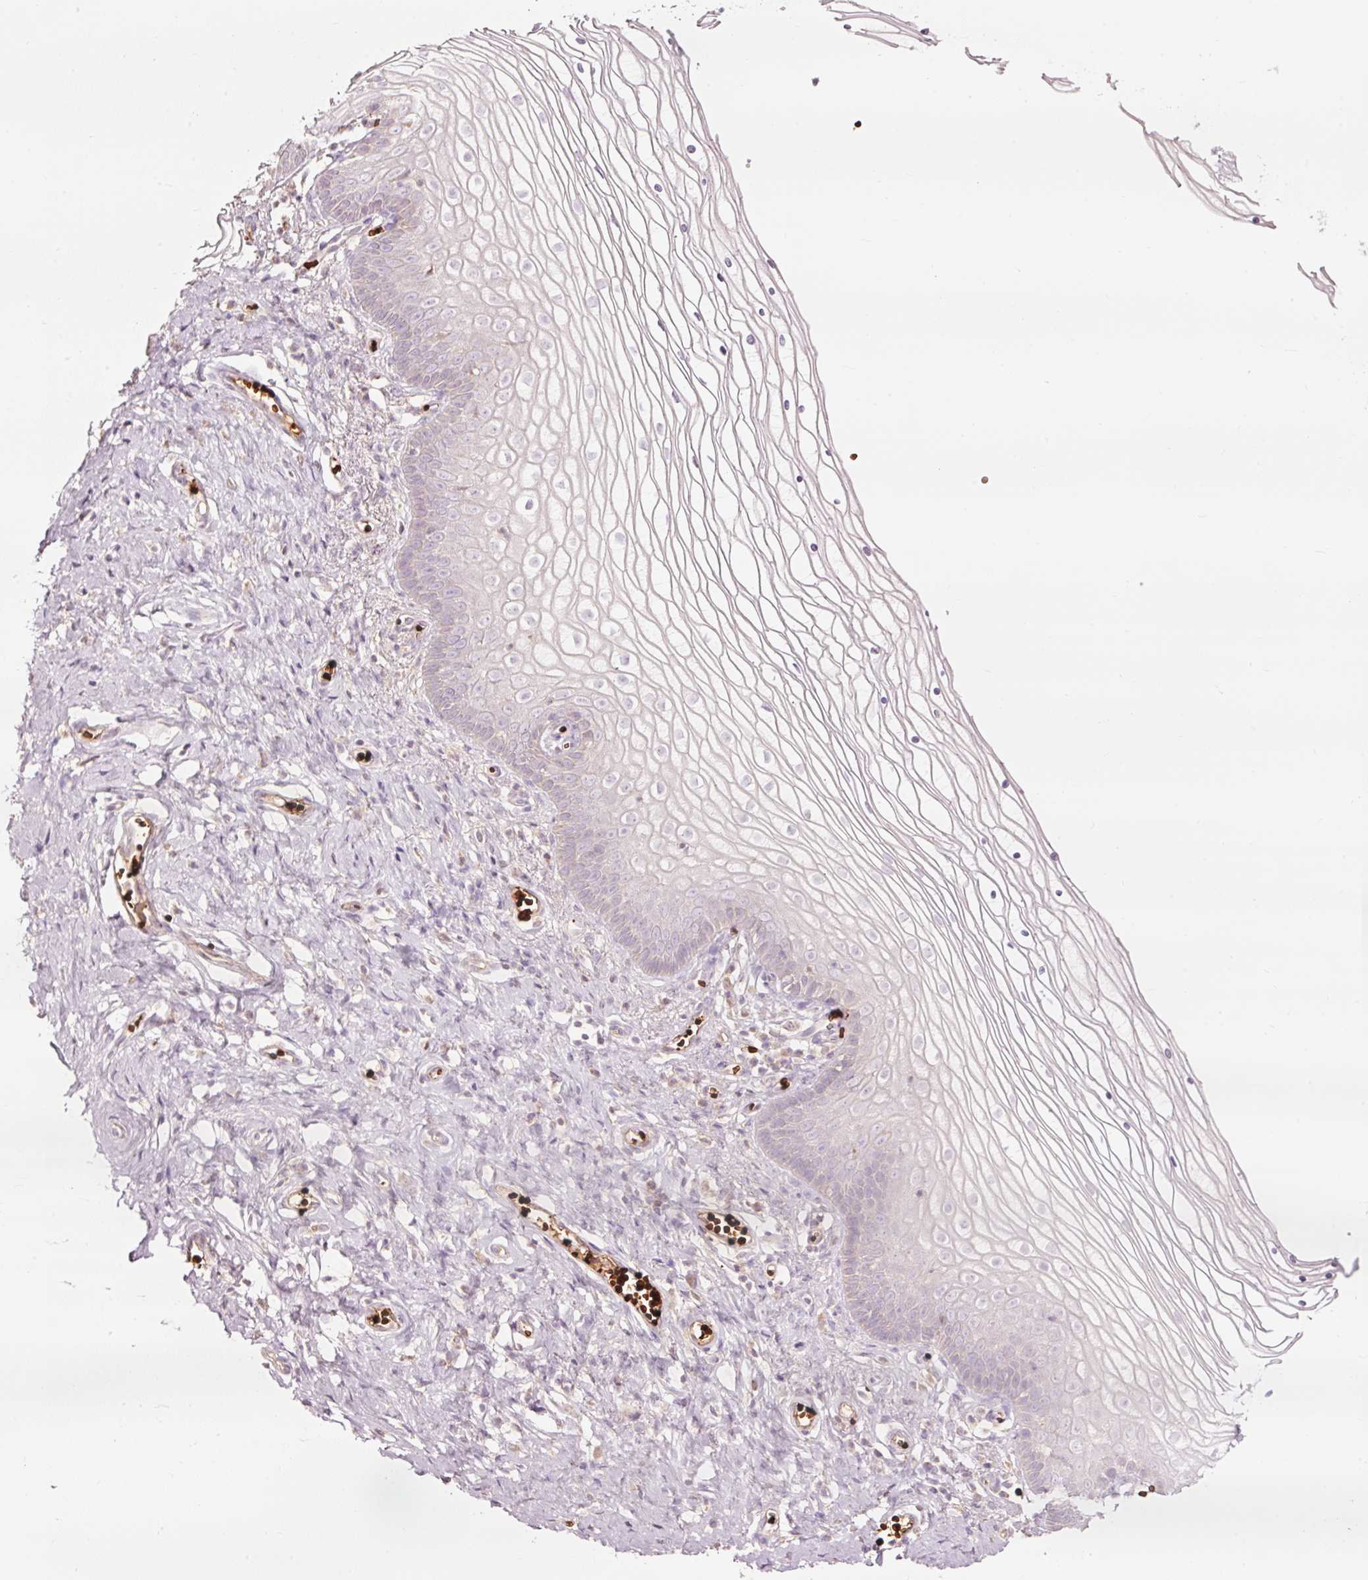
{"staining": {"intensity": "negative", "quantity": "none", "location": "none"}, "tissue": "vagina", "cell_type": "Squamous epithelial cells", "image_type": "normal", "snomed": [{"axis": "morphology", "description": "Normal tissue, NOS"}, {"axis": "topography", "description": "Vagina"}], "caption": "High power microscopy photomicrograph of an immunohistochemistry (IHC) micrograph of normal vagina, revealing no significant positivity in squamous epithelial cells. (Brightfield microscopy of DAB immunohistochemistry at high magnification).", "gene": "LDHAL6B", "patient": {"sex": "female", "age": 56}}